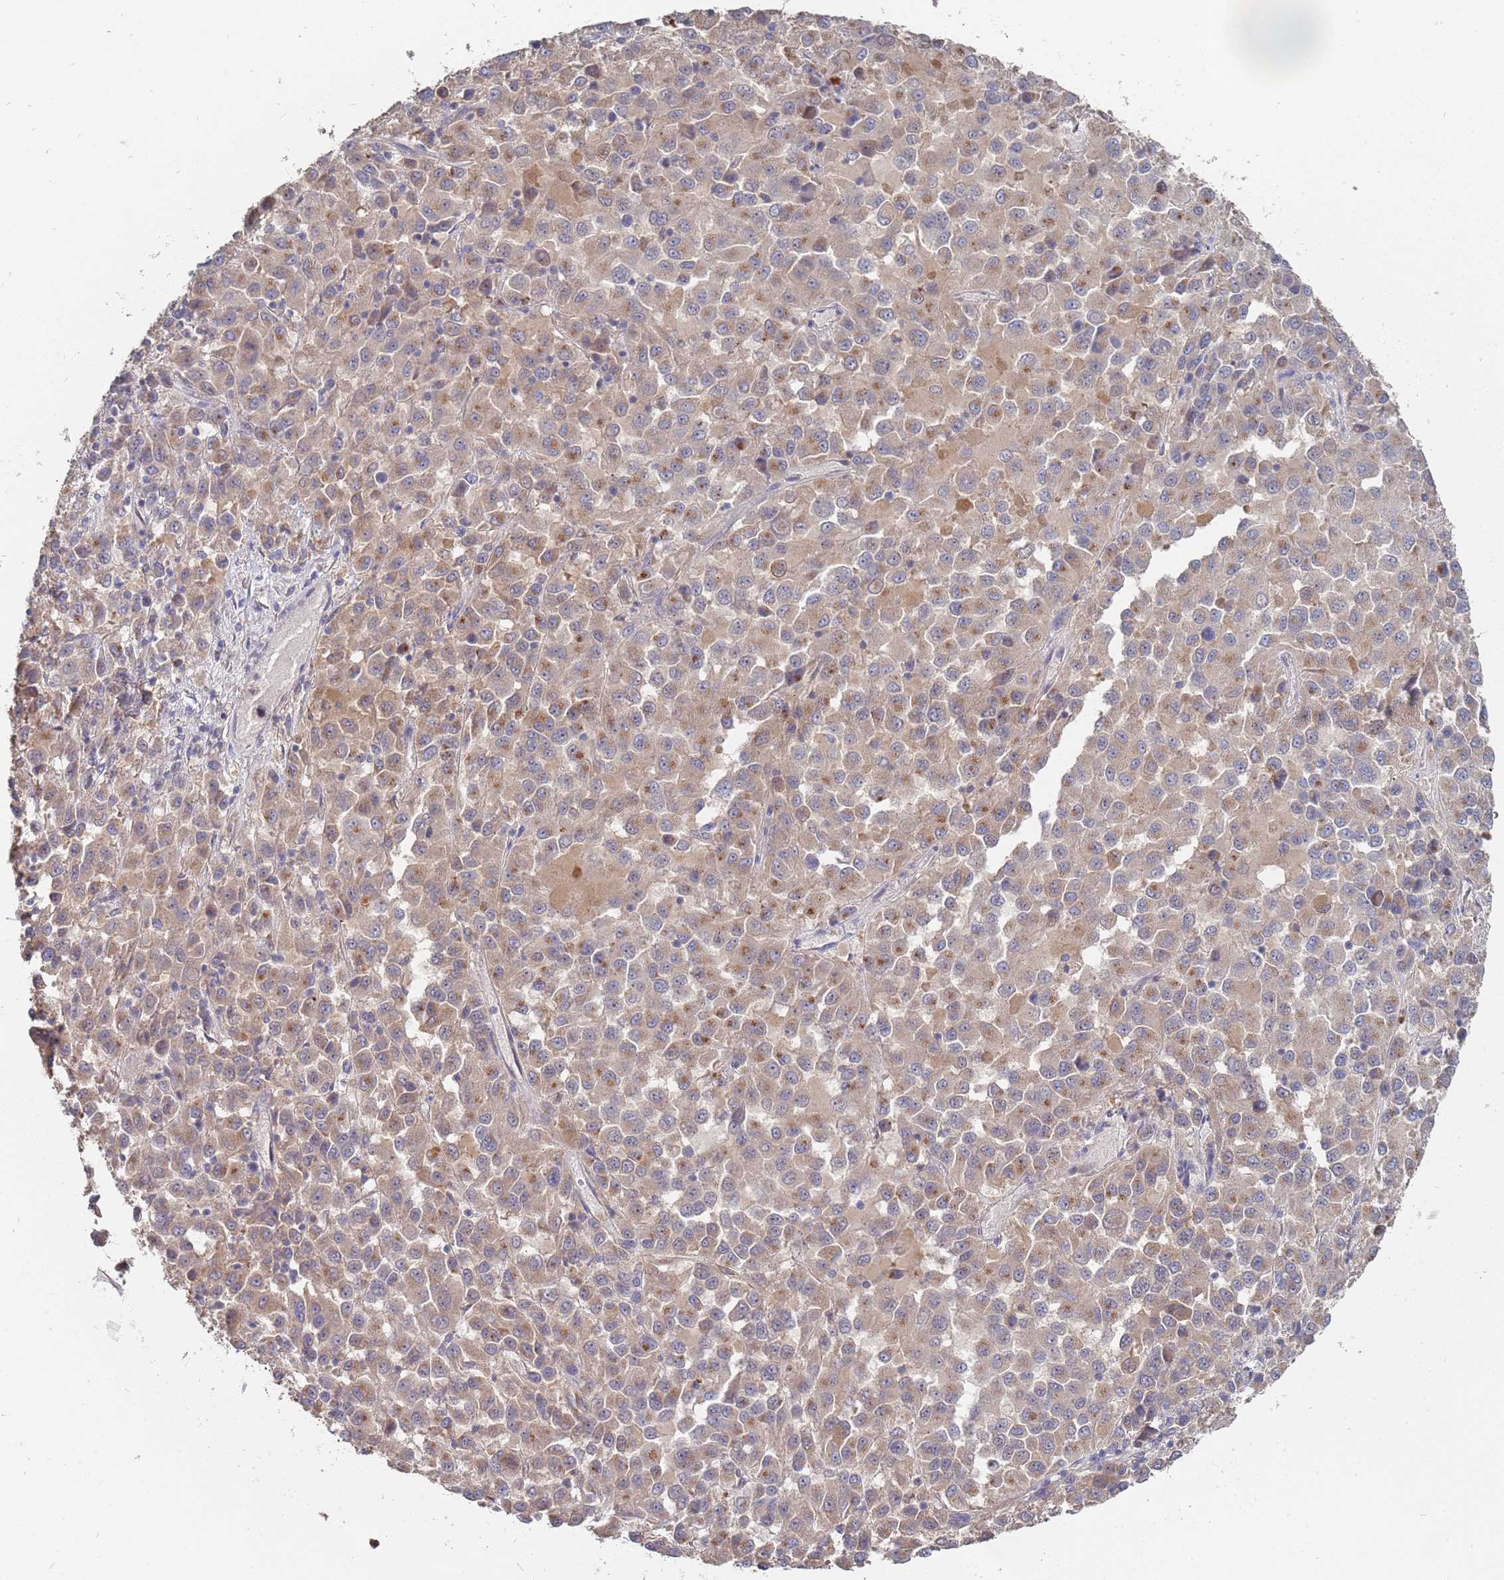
{"staining": {"intensity": "weak", "quantity": ">75%", "location": "cytoplasmic/membranous"}, "tissue": "melanoma", "cell_type": "Tumor cells", "image_type": "cancer", "snomed": [{"axis": "morphology", "description": "Malignant melanoma, Metastatic site"}, {"axis": "topography", "description": "Lung"}], "caption": "Immunohistochemistry (DAB (3,3'-diaminobenzidine)) staining of melanoma demonstrates weak cytoplasmic/membranous protein positivity in approximately >75% of tumor cells. Using DAB (brown) and hematoxylin (blue) stains, captured at high magnification using brightfield microscopy.", "gene": "TCEANC2", "patient": {"sex": "male", "age": 64}}